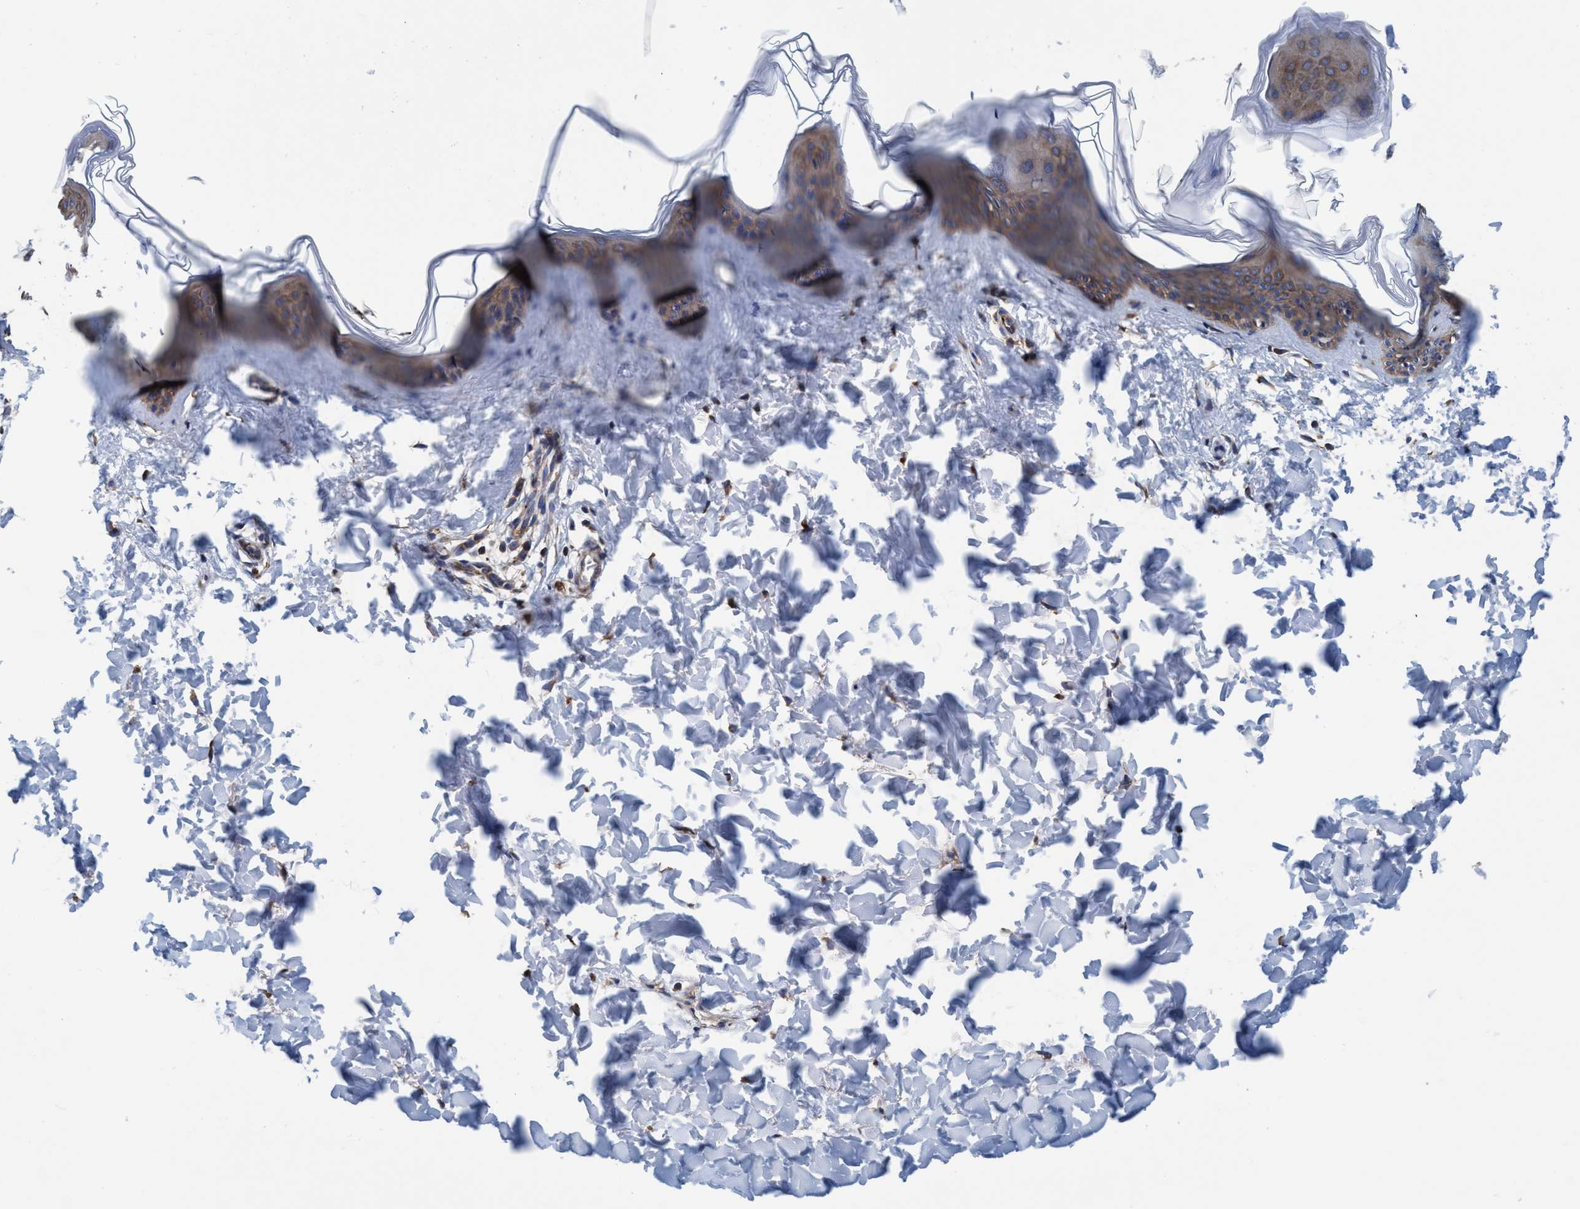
{"staining": {"intensity": "negative", "quantity": "none", "location": "none"}, "tissue": "skin", "cell_type": "Fibroblasts", "image_type": "normal", "snomed": [{"axis": "morphology", "description": "Normal tissue, NOS"}, {"axis": "topography", "description": "Skin"}], "caption": "Immunohistochemical staining of benign human skin displays no significant staining in fibroblasts.", "gene": "ENDOG", "patient": {"sex": "female", "age": 17}}